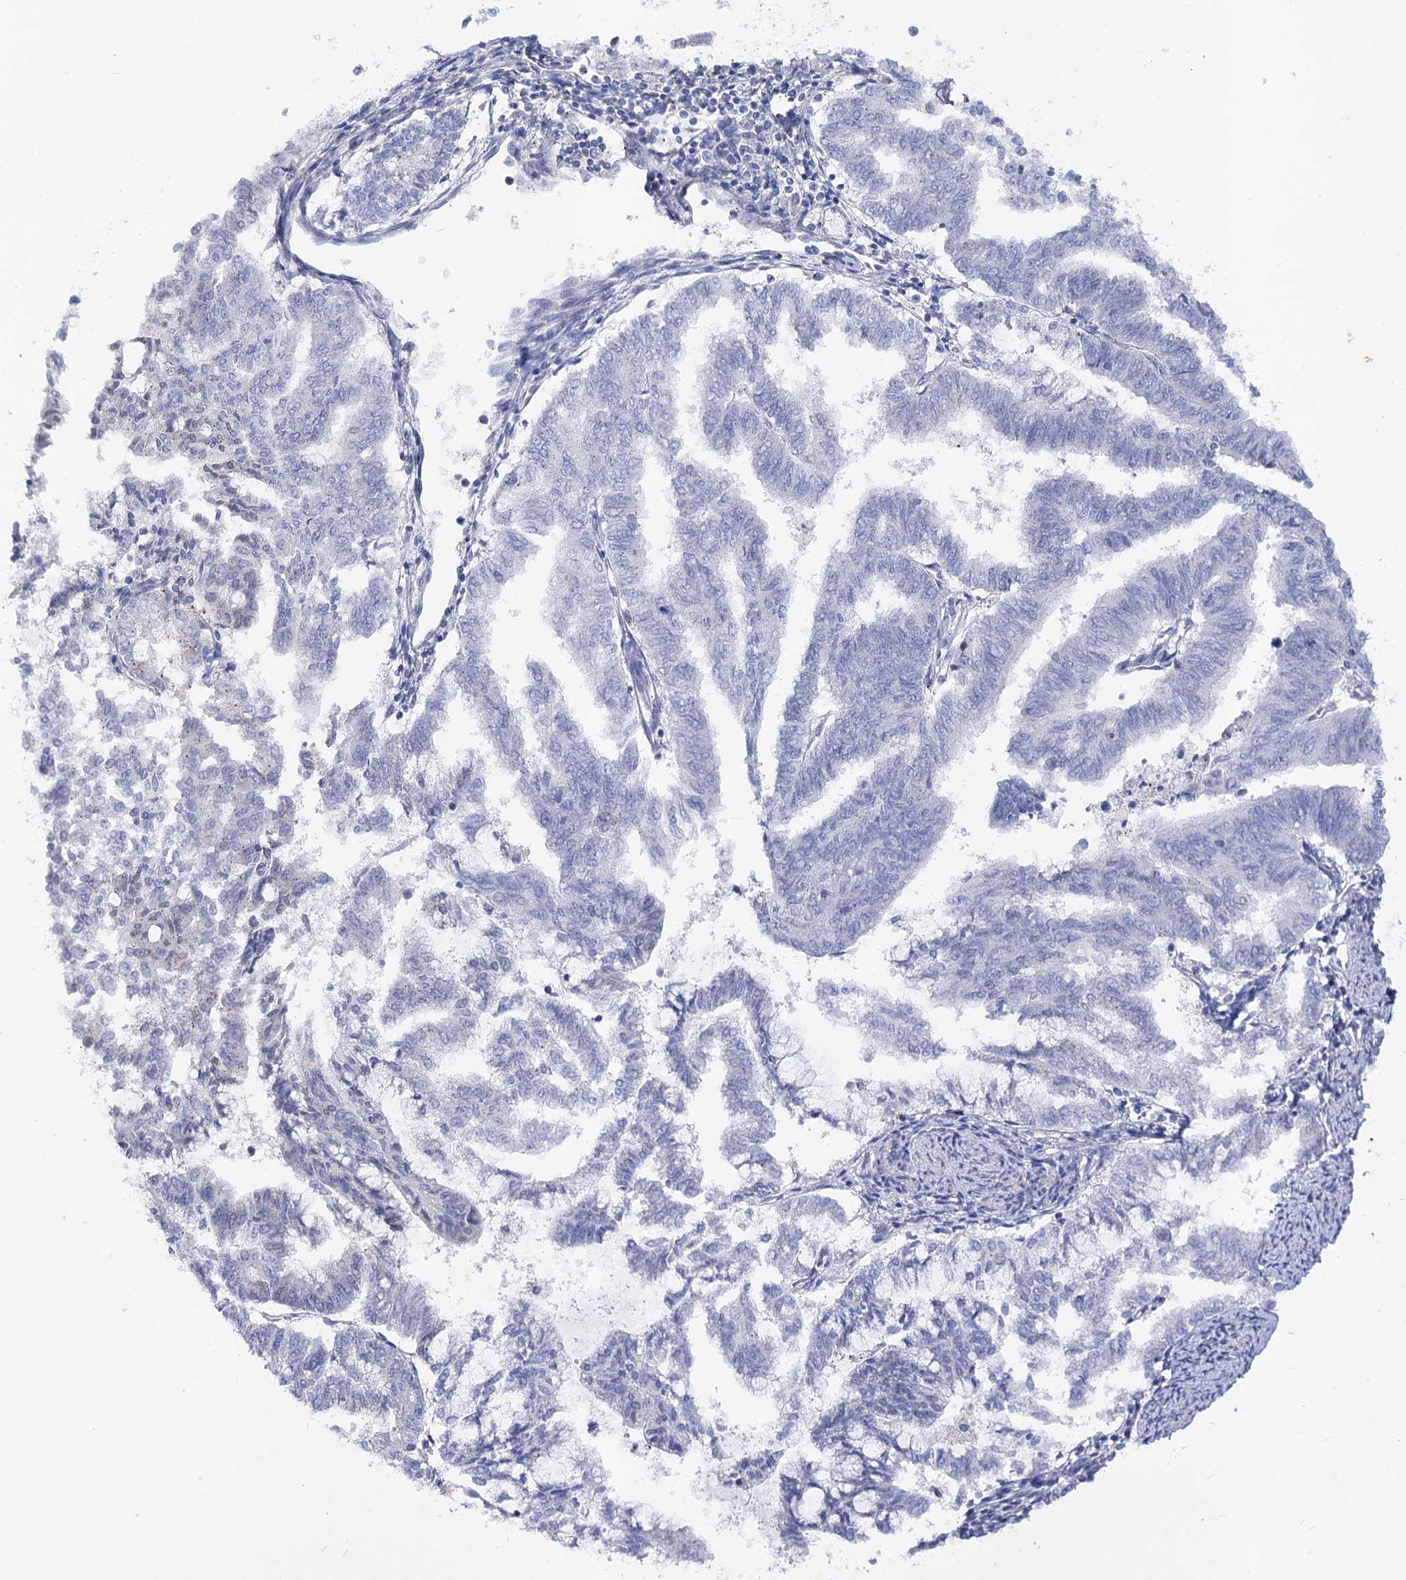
{"staining": {"intensity": "negative", "quantity": "none", "location": "none"}, "tissue": "endometrial cancer", "cell_type": "Tumor cells", "image_type": "cancer", "snomed": [{"axis": "morphology", "description": "Adenocarcinoma, NOS"}, {"axis": "topography", "description": "Endometrium"}], "caption": "Immunohistochemical staining of endometrial adenocarcinoma demonstrates no significant positivity in tumor cells. The staining was performed using DAB (3,3'-diaminobenzidine) to visualize the protein expression in brown, while the nuclei were stained in blue with hematoxylin (Magnification: 20x).", "gene": "ATP10B", "patient": {"sex": "female", "age": 79}}